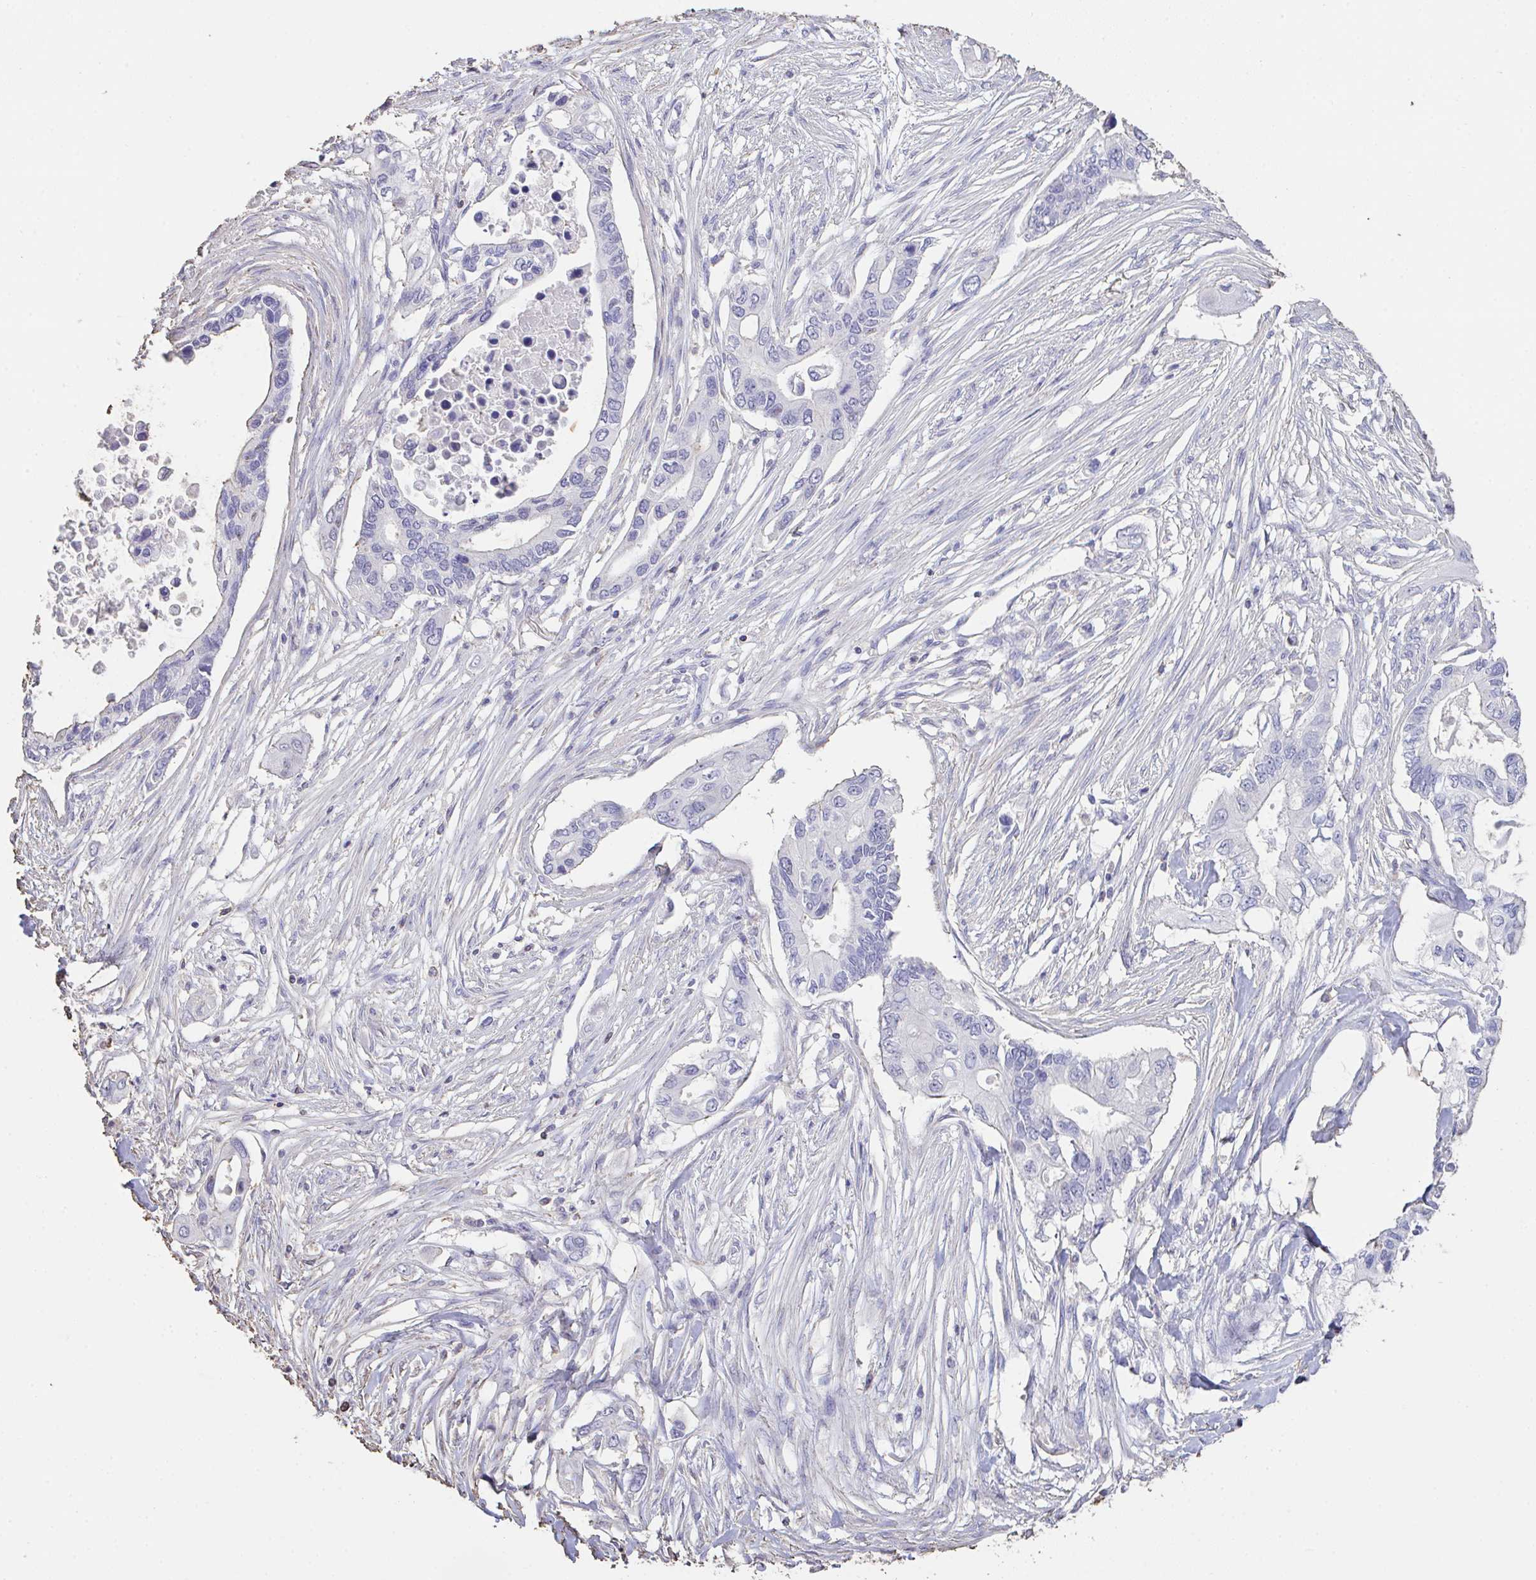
{"staining": {"intensity": "negative", "quantity": "none", "location": "none"}, "tissue": "pancreatic cancer", "cell_type": "Tumor cells", "image_type": "cancer", "snomed": [{"axis": "morphology", "description": "Adenocarcinoma, NOS"}, {"axis": "topography", "description": "Pancreas"}], "caption": "The immunohistochemistry (IHC) image has no significant positivity in tumor cells of pancreatic adenocarcinoma tissue.", "gene": "IL23R", "patient": {"sex": "female", "age": 63}}